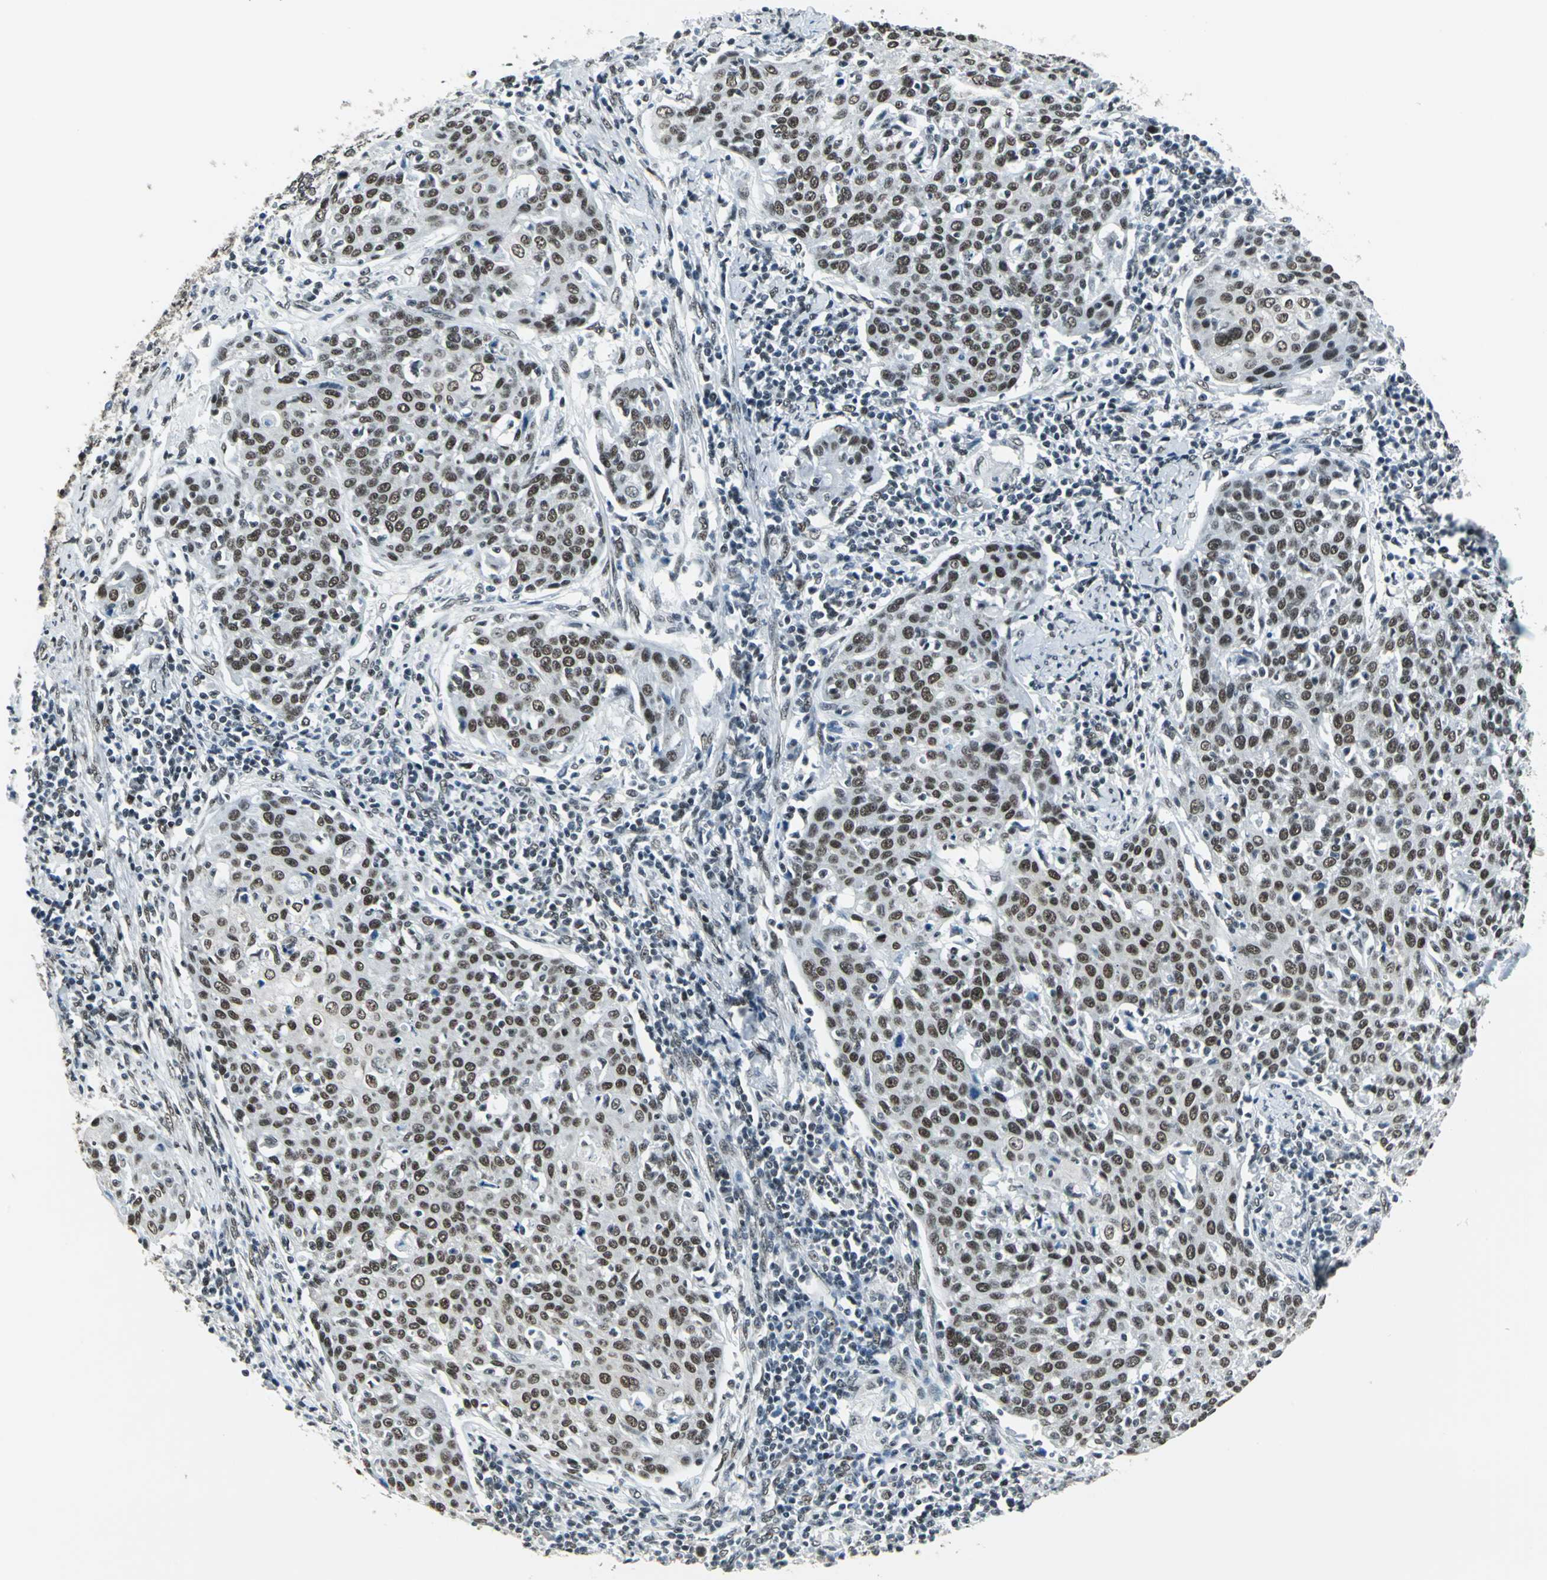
{"staining": {"intensity": "moderate", "quantity": ">75%", "location": "nuclear"}, "tissue": "cervical cancer", "cell_type": "Tumor cells", "image_type": "cancer", "snomed": [{"axis": "morphology", "description": "Squamous cell carcinoma, NOS"}, {"axis": "topography", "description": "Cervix"}], "caption": "Brown immunohistochemical staining in cervical cancer (squamous cell carcinoma) shows moderate nuclear expression in about >75% of tumor cells.", "gene": "ADNP", "patient": {"sex": "female", "age": 38}}